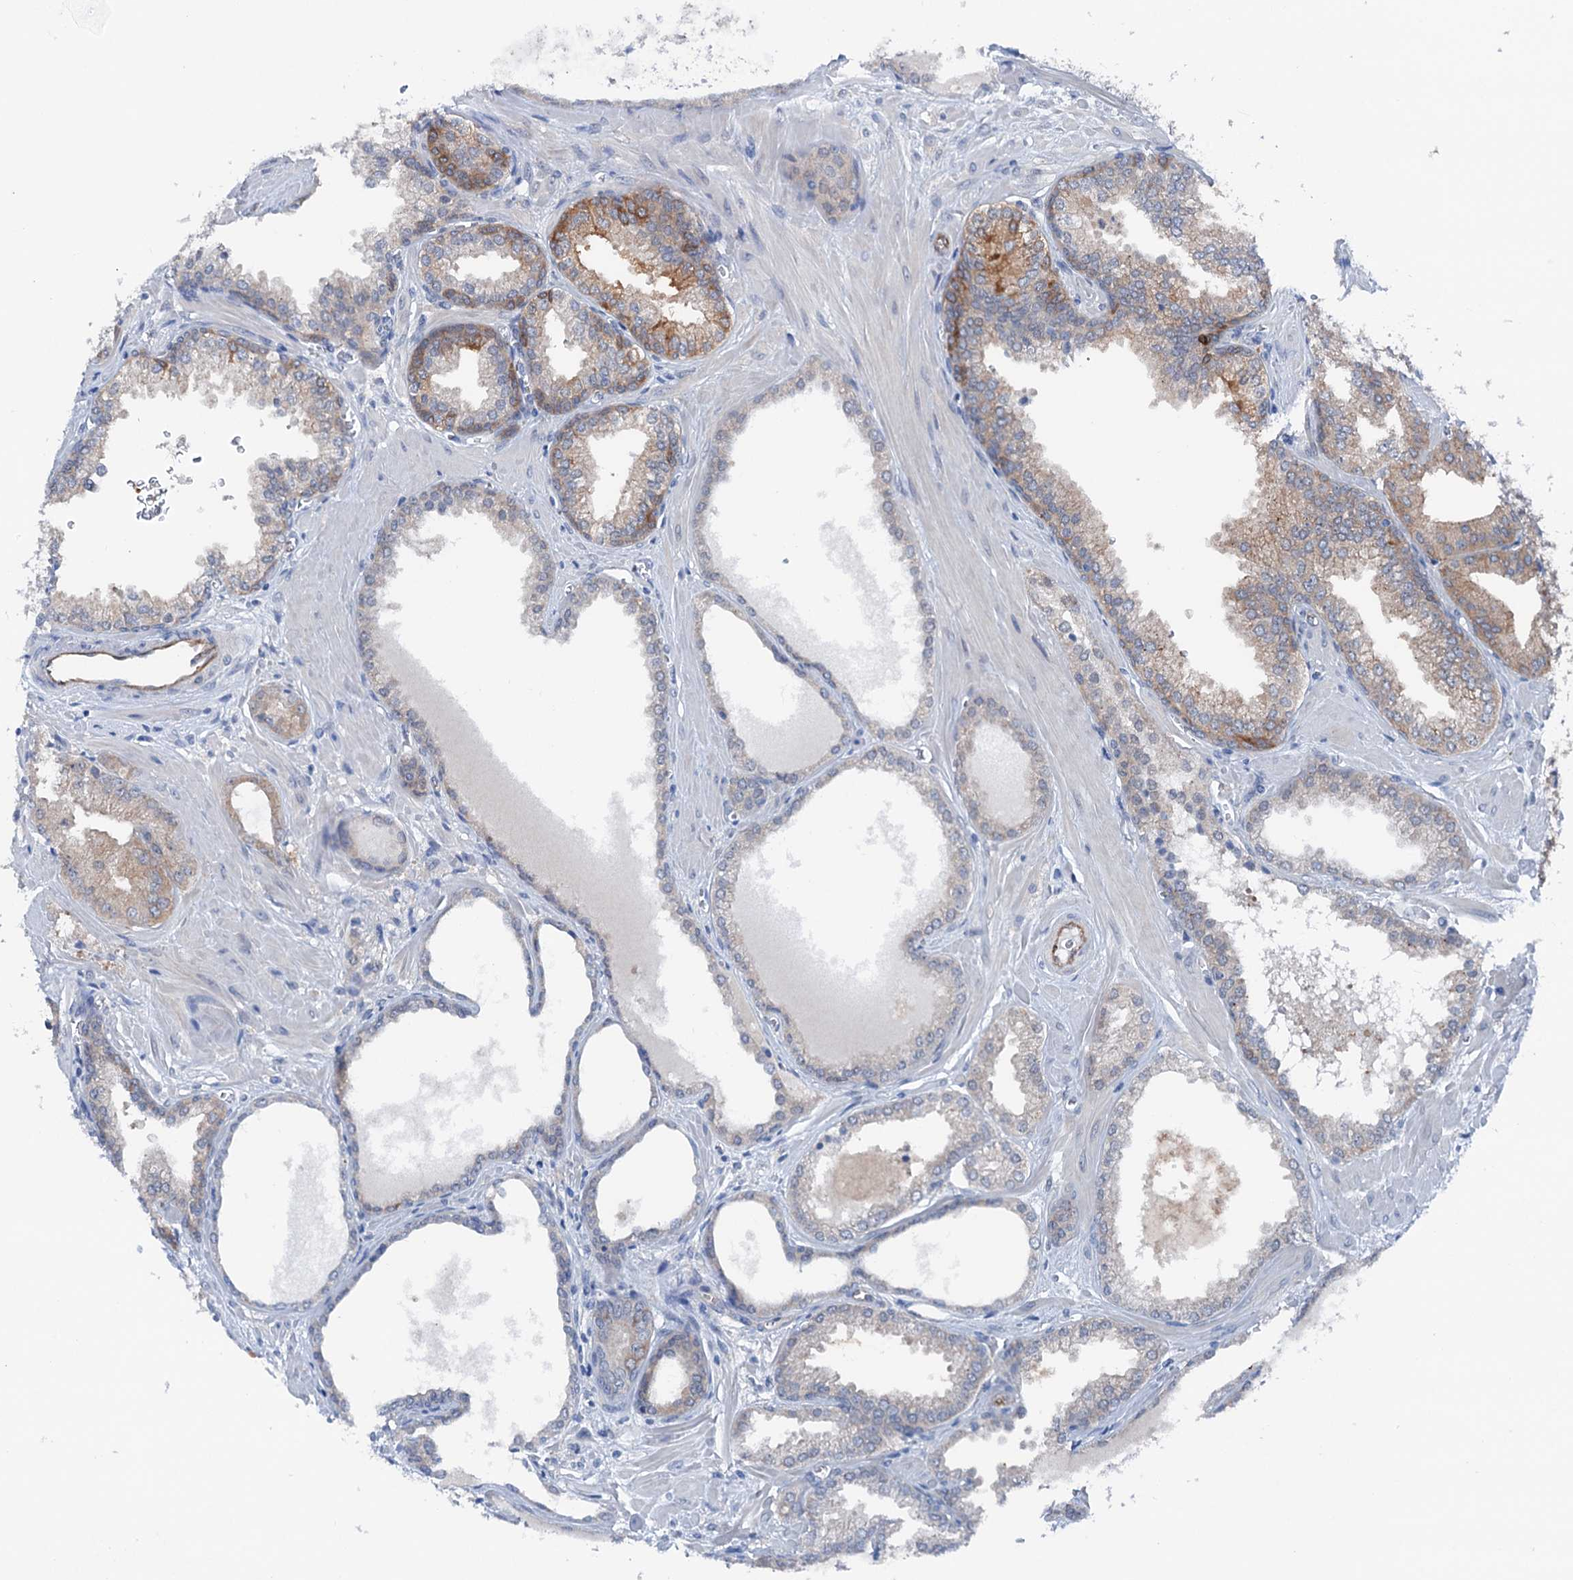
{"staining": {"intensity": "weak", "quantity": "<25%", "location": "cytoplasmic/membranous"}, "tissue": "prostate cancer", "cell_type": "Tumor cells", "image_type": "cancer", "snomed": [{"axis": "morphology", "description": "Adenocarcinoma, Low grade"}, {"axis": "topography", "description": "Prostate"}], "caption": "Immunohistochemistry histopathology image of neoplastic tissue: prostate cancer (low-grade adenocarcinoma) stained with DAB displays no significant protein expression in tumor cells. (Stains: DAB immunohistochemistry (IHC) with hematoxylin counter stain, Microscopy: brightfield microscopy at high magnification).", "gene": "SHROOM1", "patient": {"sex": "male", "age": 67}}